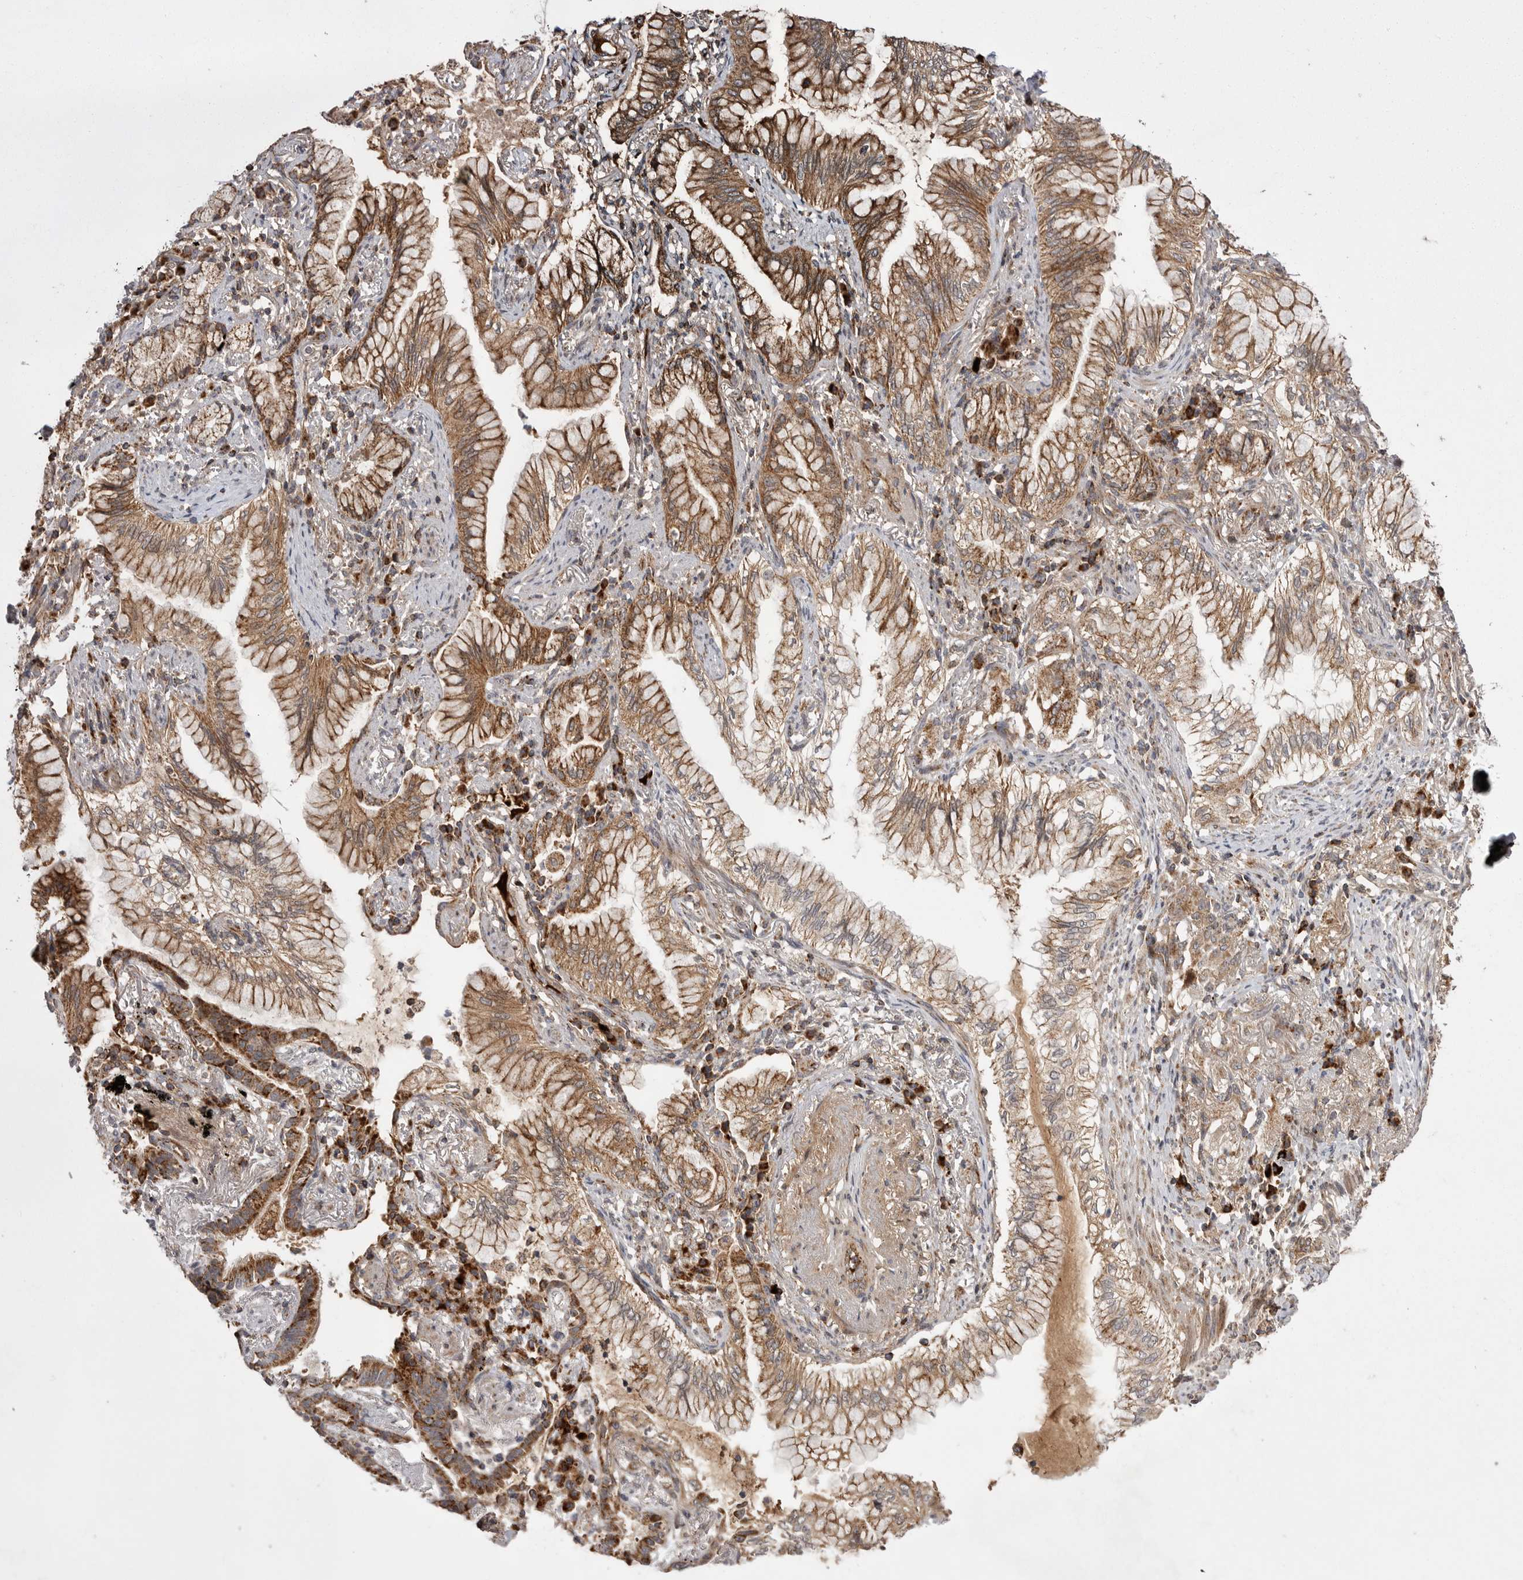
{"staining": {"intensity": "moderate", "quantity": ">75%", "location": "cytoplasmic/membranous"}, "tissue": "lung cancer", "cell_type": "Tumor cells", "image_type": "cancer", "snomed": [{"axis": "morphology", "description": "Adenocarcinoma, NOS"}, {"axis": "topography", "description": "Lung"}], "caption": "Tumor cells display medium levels of moderate cytoplasmic/membranous positivity in approximately >75% of cells in lung cancer (adenocarcinoma).", "gene": "KYAT3", "patient": {"sex": "female", "age": 70}}